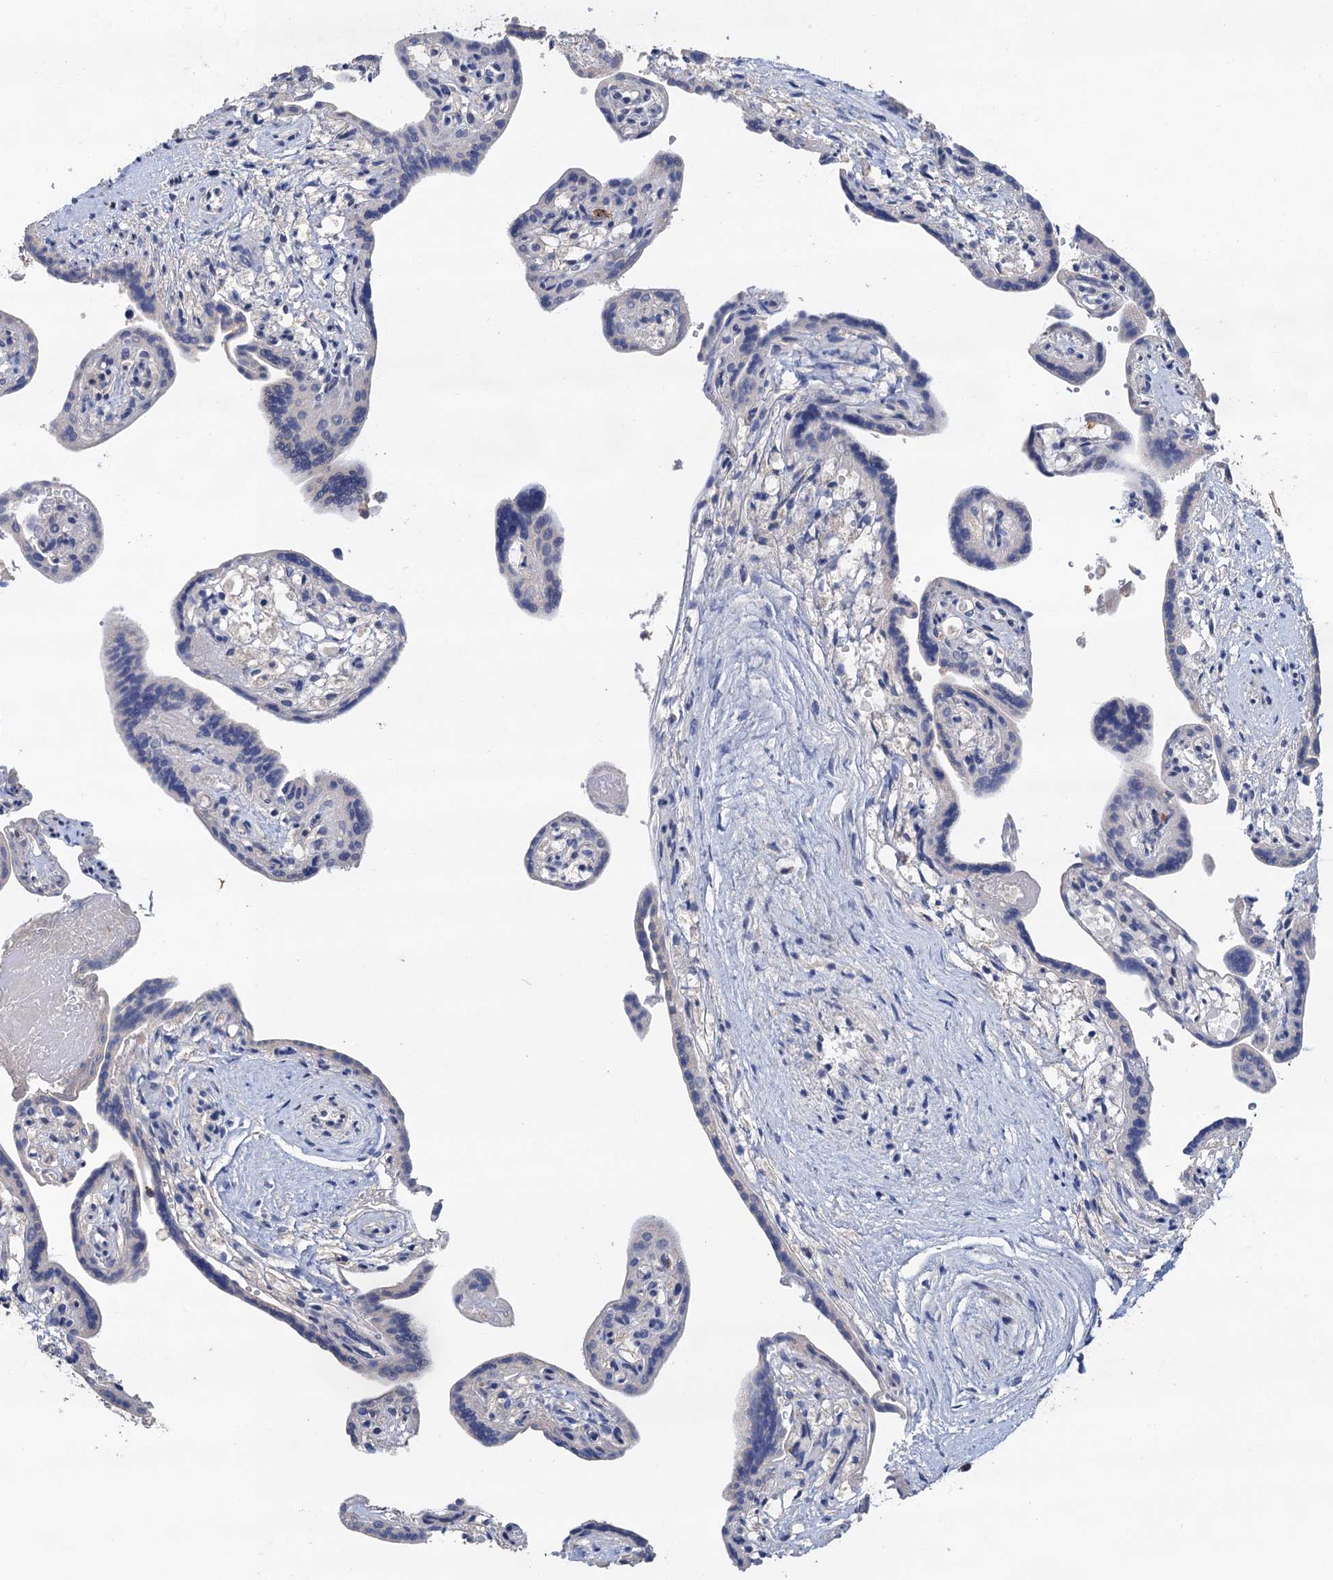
{"staining": {"intensity": "moderate", "quantity": ">75%", "location": "cytoplasmic/membranous,nuclear"}, "tissue": "placenta", "cell_type": "Decidual cells", "image_type": "normal", "snomed": [{"axis": "morphology", "description": "Normal tissue, NOS"}, {"axis": "topography", "description": "Placenta"}], "caption": "Protein analysis of normal placenta shows moderate cytoplasmic/membranous,nuclear staining in about >75% of decidual cells.", "gene": "TMEM39B", "patient": {"sex": "female", "age": 37}}